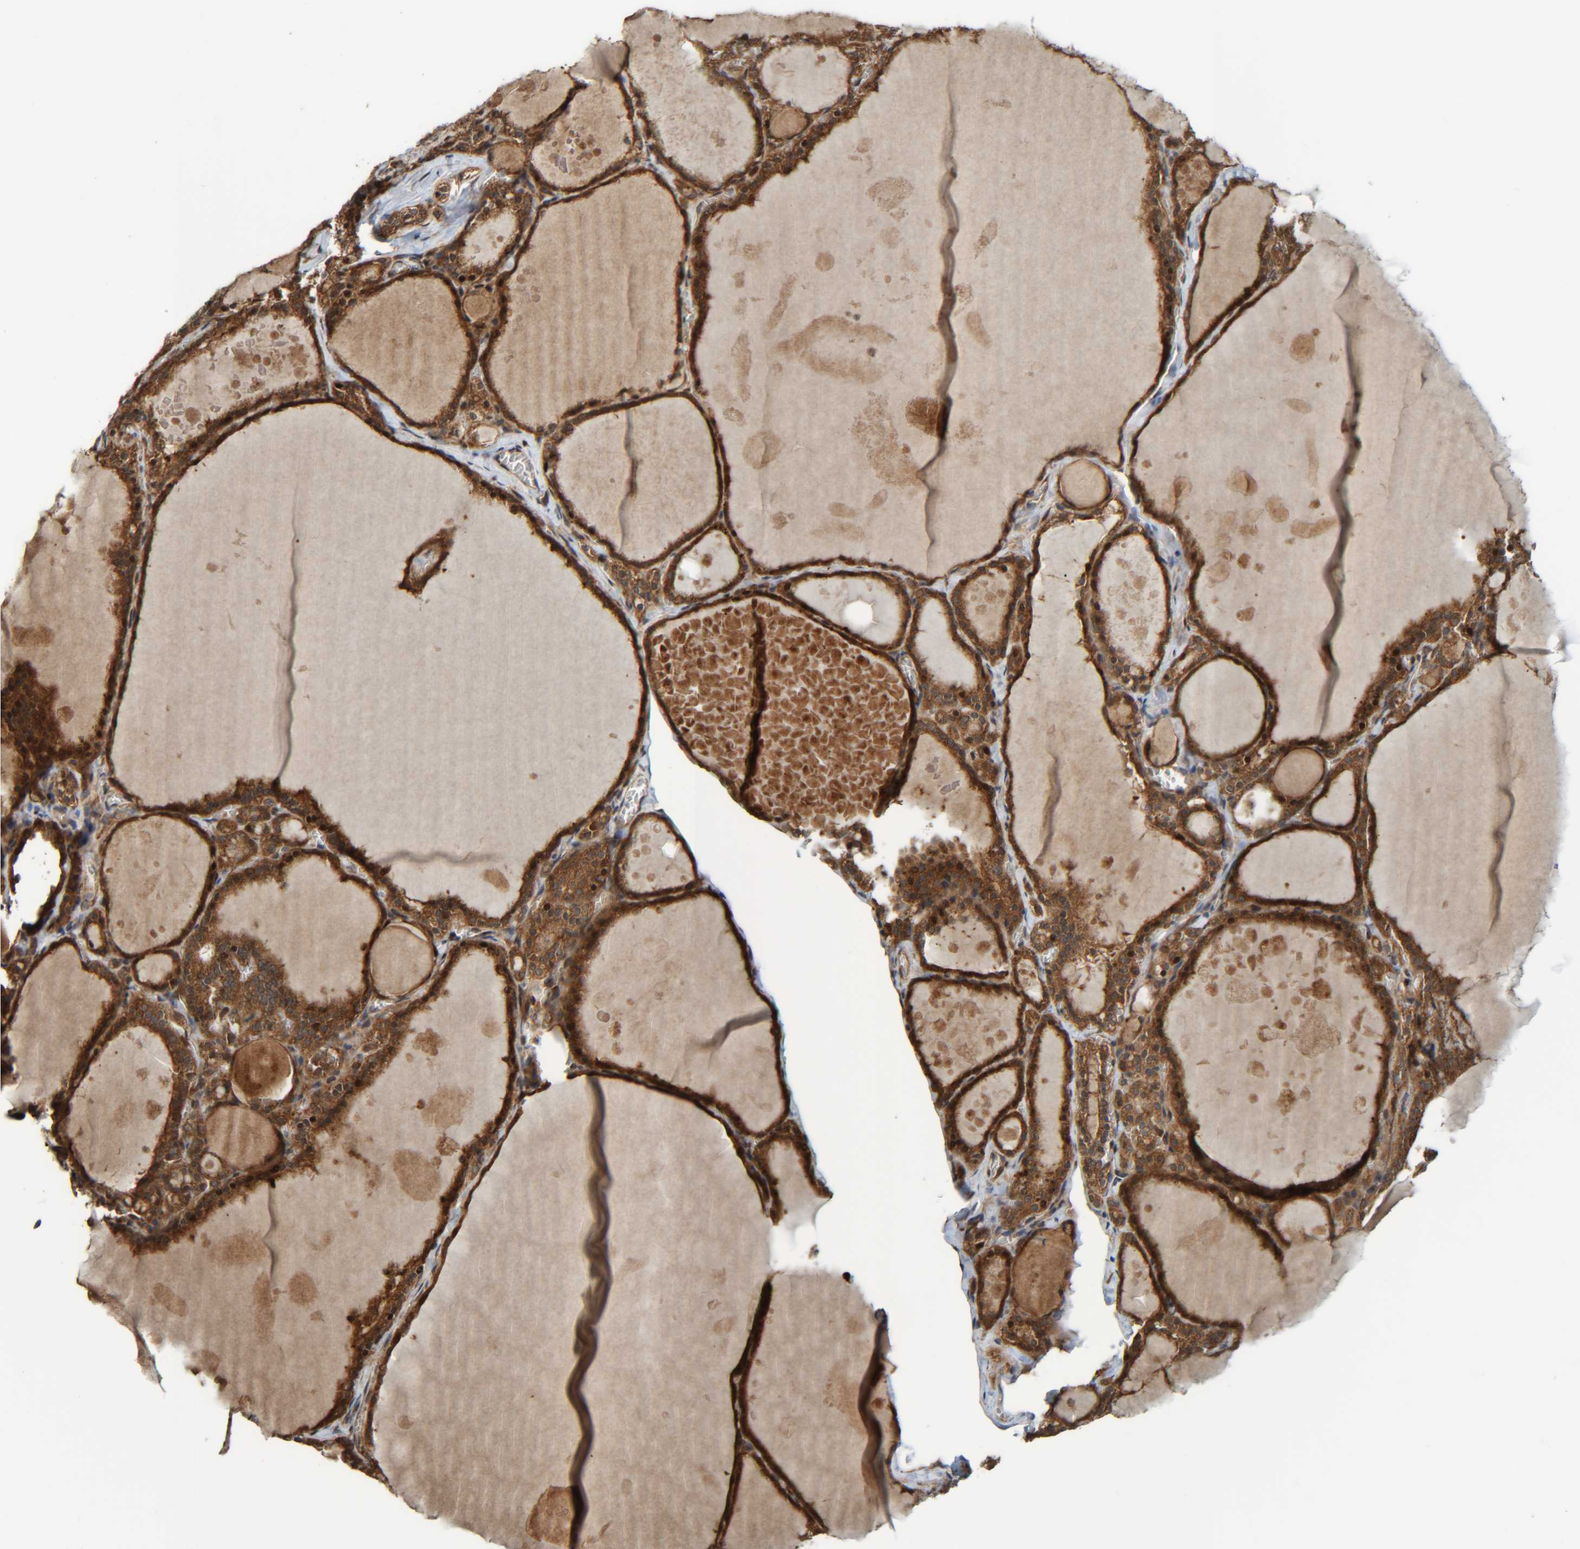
{"staining": {"intensity": "strong", "quantity": ">75%", "location": "cytoplasmic/membranous"}, "tissue": "thyroid gland", "cell_type": "Glandular cells", "image_type": "normal", "snomed": [{"axis": "morphology", "description": "Normal tissue, NOS"}, {"axis": "topography", "description": "Thyroid gland"}], "caption": "Immunohistochemistry (IHC) image of normal human thyroid gland stained for a protein (brown), which reveals high levels of strong cytoplasmic/membranous expression in approximately >75% of glandular cells.", "gene": "CCDC57", "patient": {"sex": "male", "age": 56}}